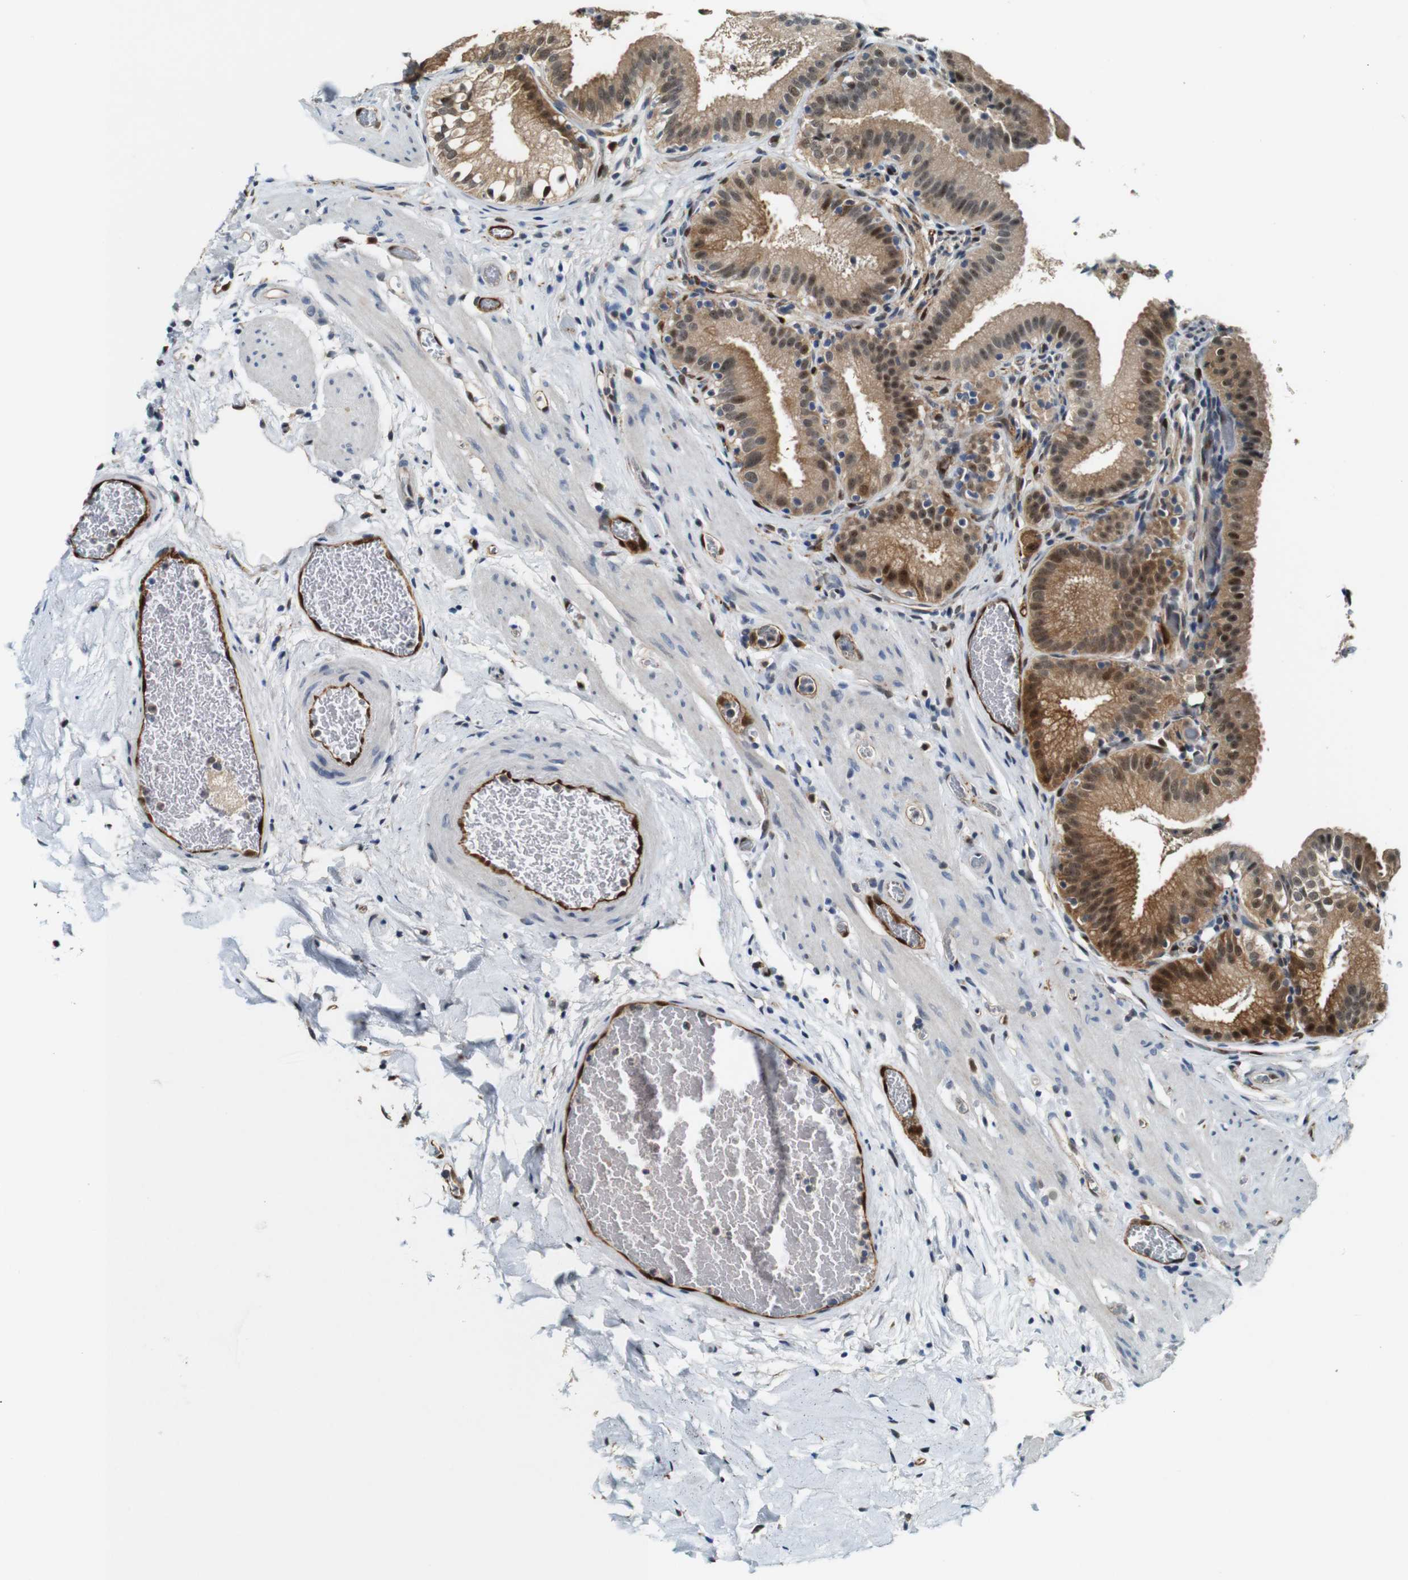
{"staining": {"intensity": "strong", "quantity": ">75%", "location": "cytoplasmic/membranous,nuclear"}, "tissue": "gallbladder", "cell_type": "Glandular cells", "image_type": "normal", "snomed": [{"axis": "morphology", "description": "Normal tissue, NOS"}, {"axis": "topography", "description": "Gallbladder"}], "caption": "Immunohistochemical staining of benign human gallbladder shows strong cytoplasmic/membranous,nuclear protein expression in about >75% of glandular cells.", "gene": "LXN", "patient": {"sex": "male", "age": 54}}